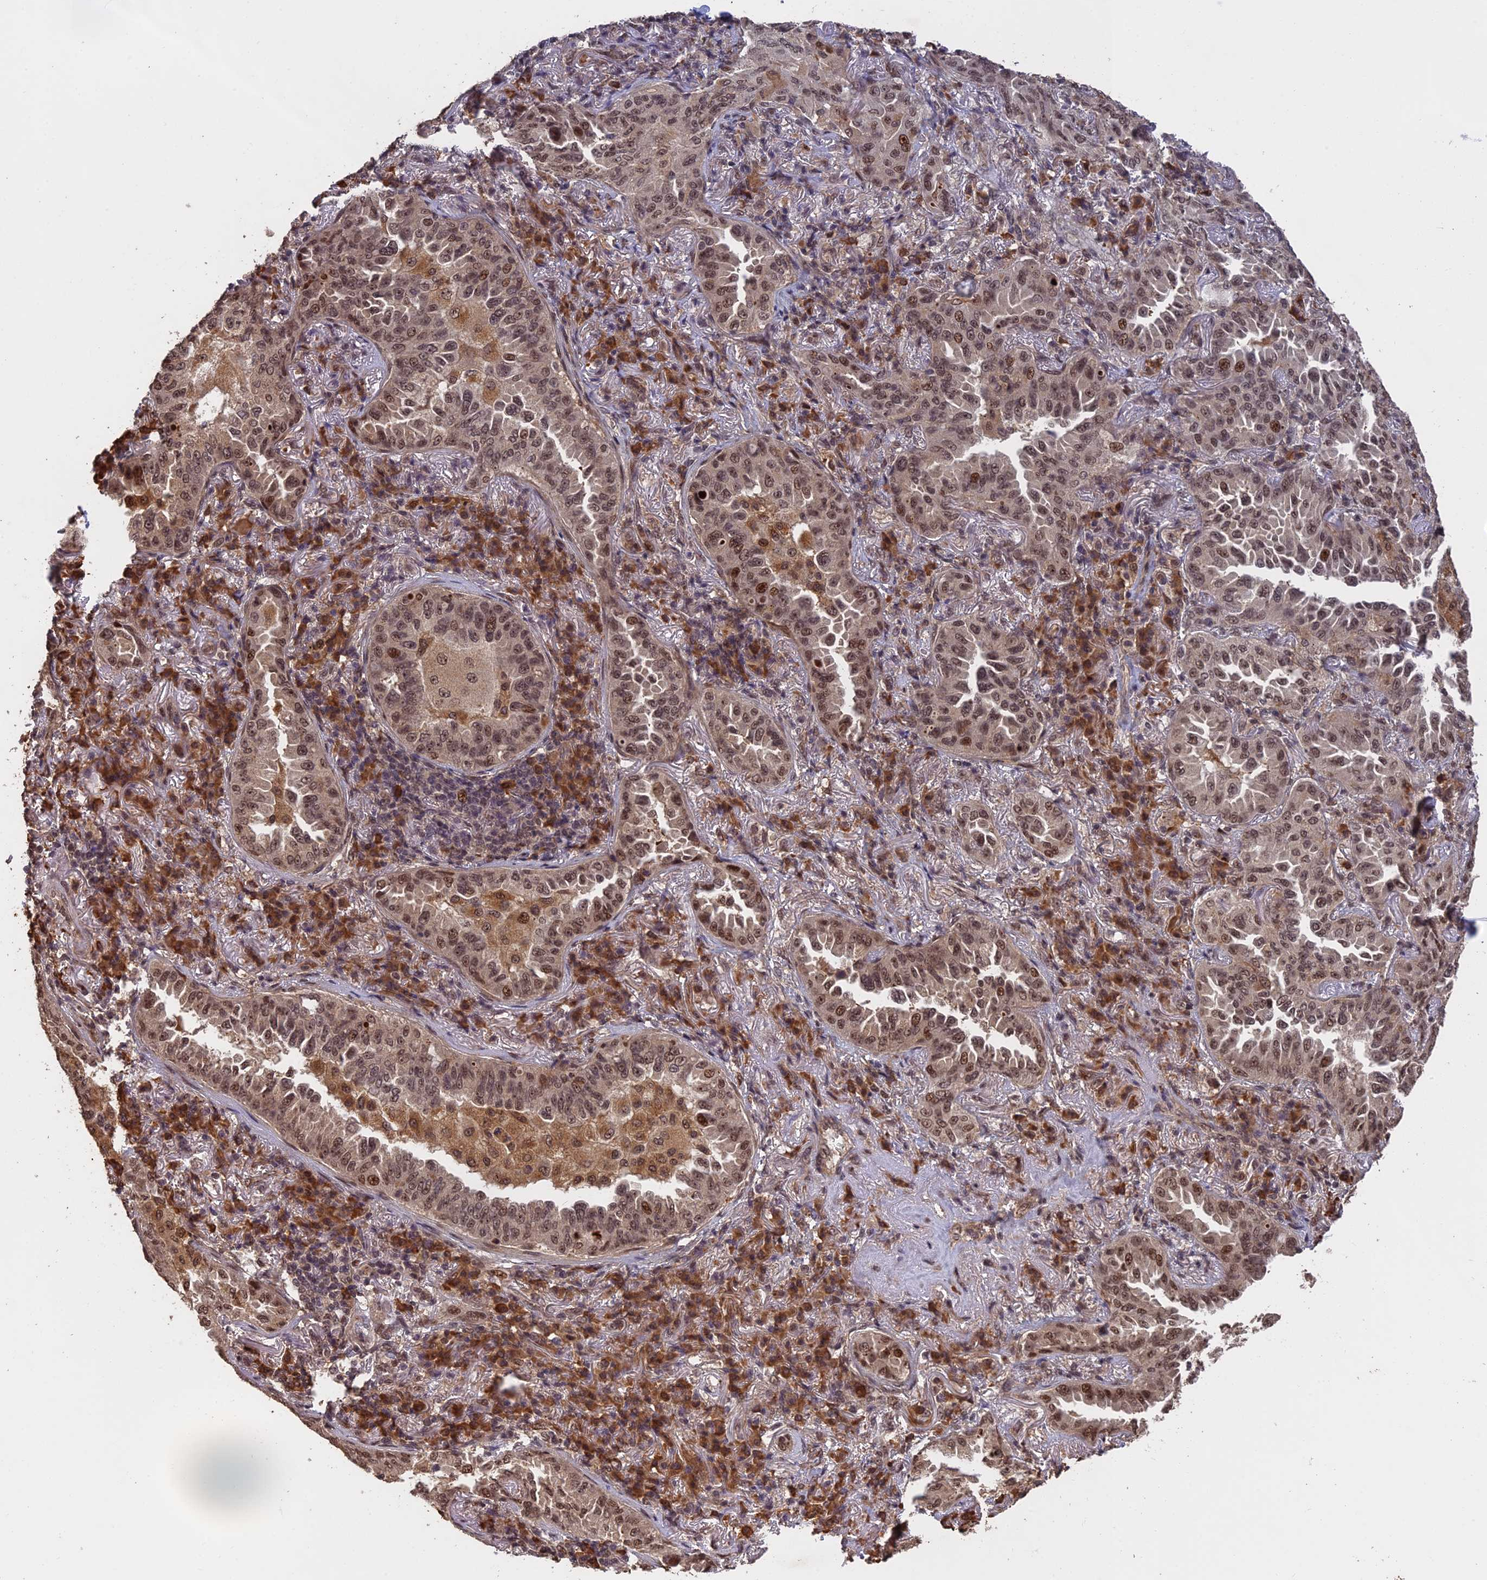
{"staining": {"intensity": "moderate", "quantity": ">75%", "location": "nuclear"}, "tissue": "lung cancer", "cell_type": "Tumor cells", "image_type": "cancer", "snomed": [{"axis": "morphology", "description": "Adenocarcinoma, NOS"}, {"axis": "topography", "description": "Lung"}], "caption": "High-magnification brightfield microscopy of adenocarcinoma (lung) stained with DAB (3,3'-diaminobenzidine) (brown) and counterstained with hematoxylin (blue). tumor cells exhibit moderate nuclear positivity is identified in approximately>75% of cells.", "gene": "OSBPL1A", "patient": {"sex": "female", "age": 69}}